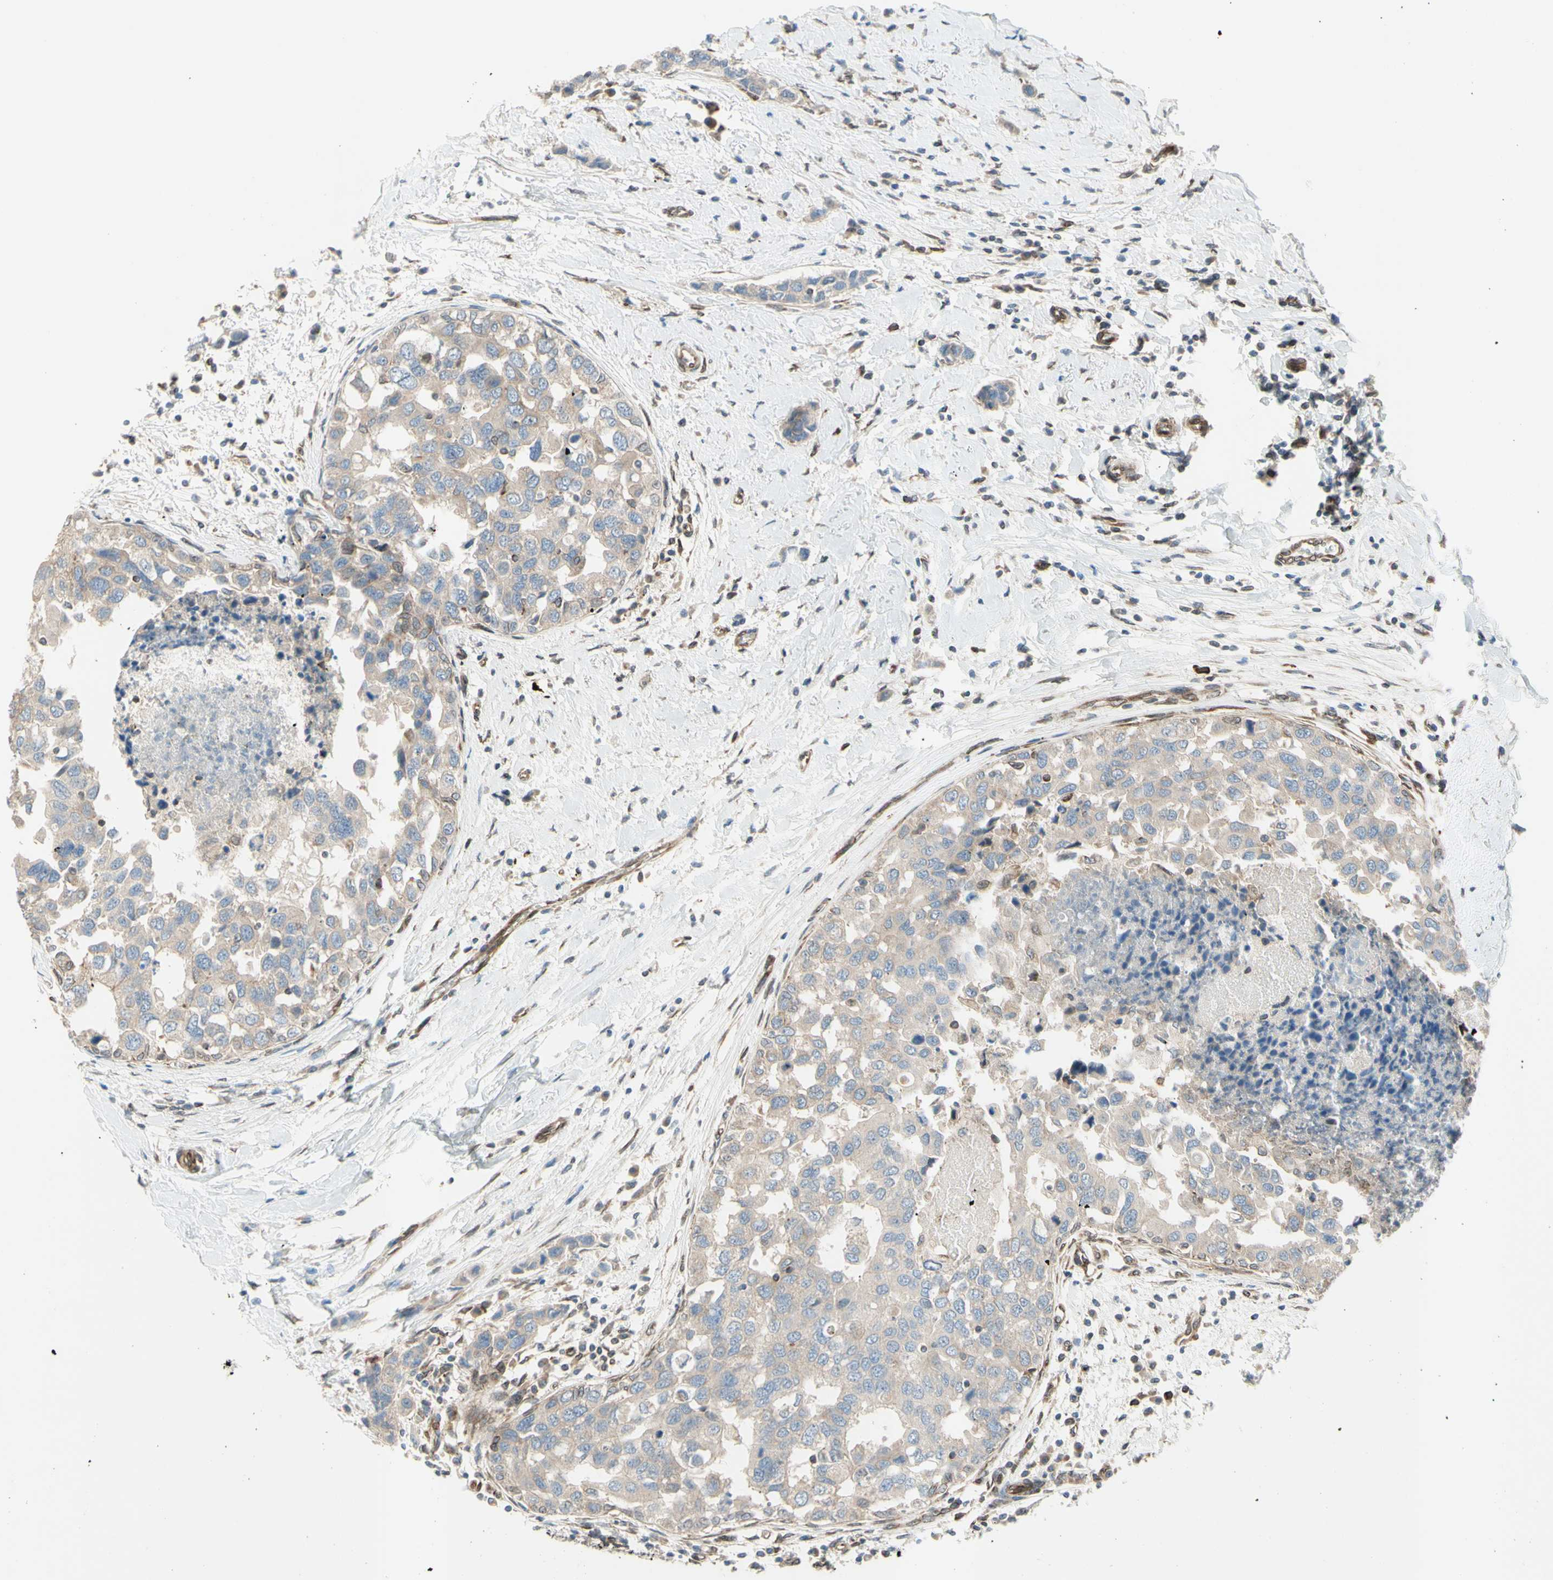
{"staining": {"intensity": "weak", "quantity": ">75%", "location": "cytoplasmic/membranous"}, "tissue": "breast cancer", "cell_type": "Tumor cells", "image_type": "cancer", "snomed": [{"axis": "morphology", "description": "Normal tissue, NOS"}, {"axis": "morphology", "description": "Duct carcinoma"}, {"axis": "topography", "description": "Breast"}], "caption": "DAB immunohistochemical staining of human breast cancer (invasive ductal carcinoma) displays weak cytoplasmic/membranous protein positivity in approximately >75% of tumor cells.", "gene": "TRAF2", "patient": {"sex": "female", "age": 50}}